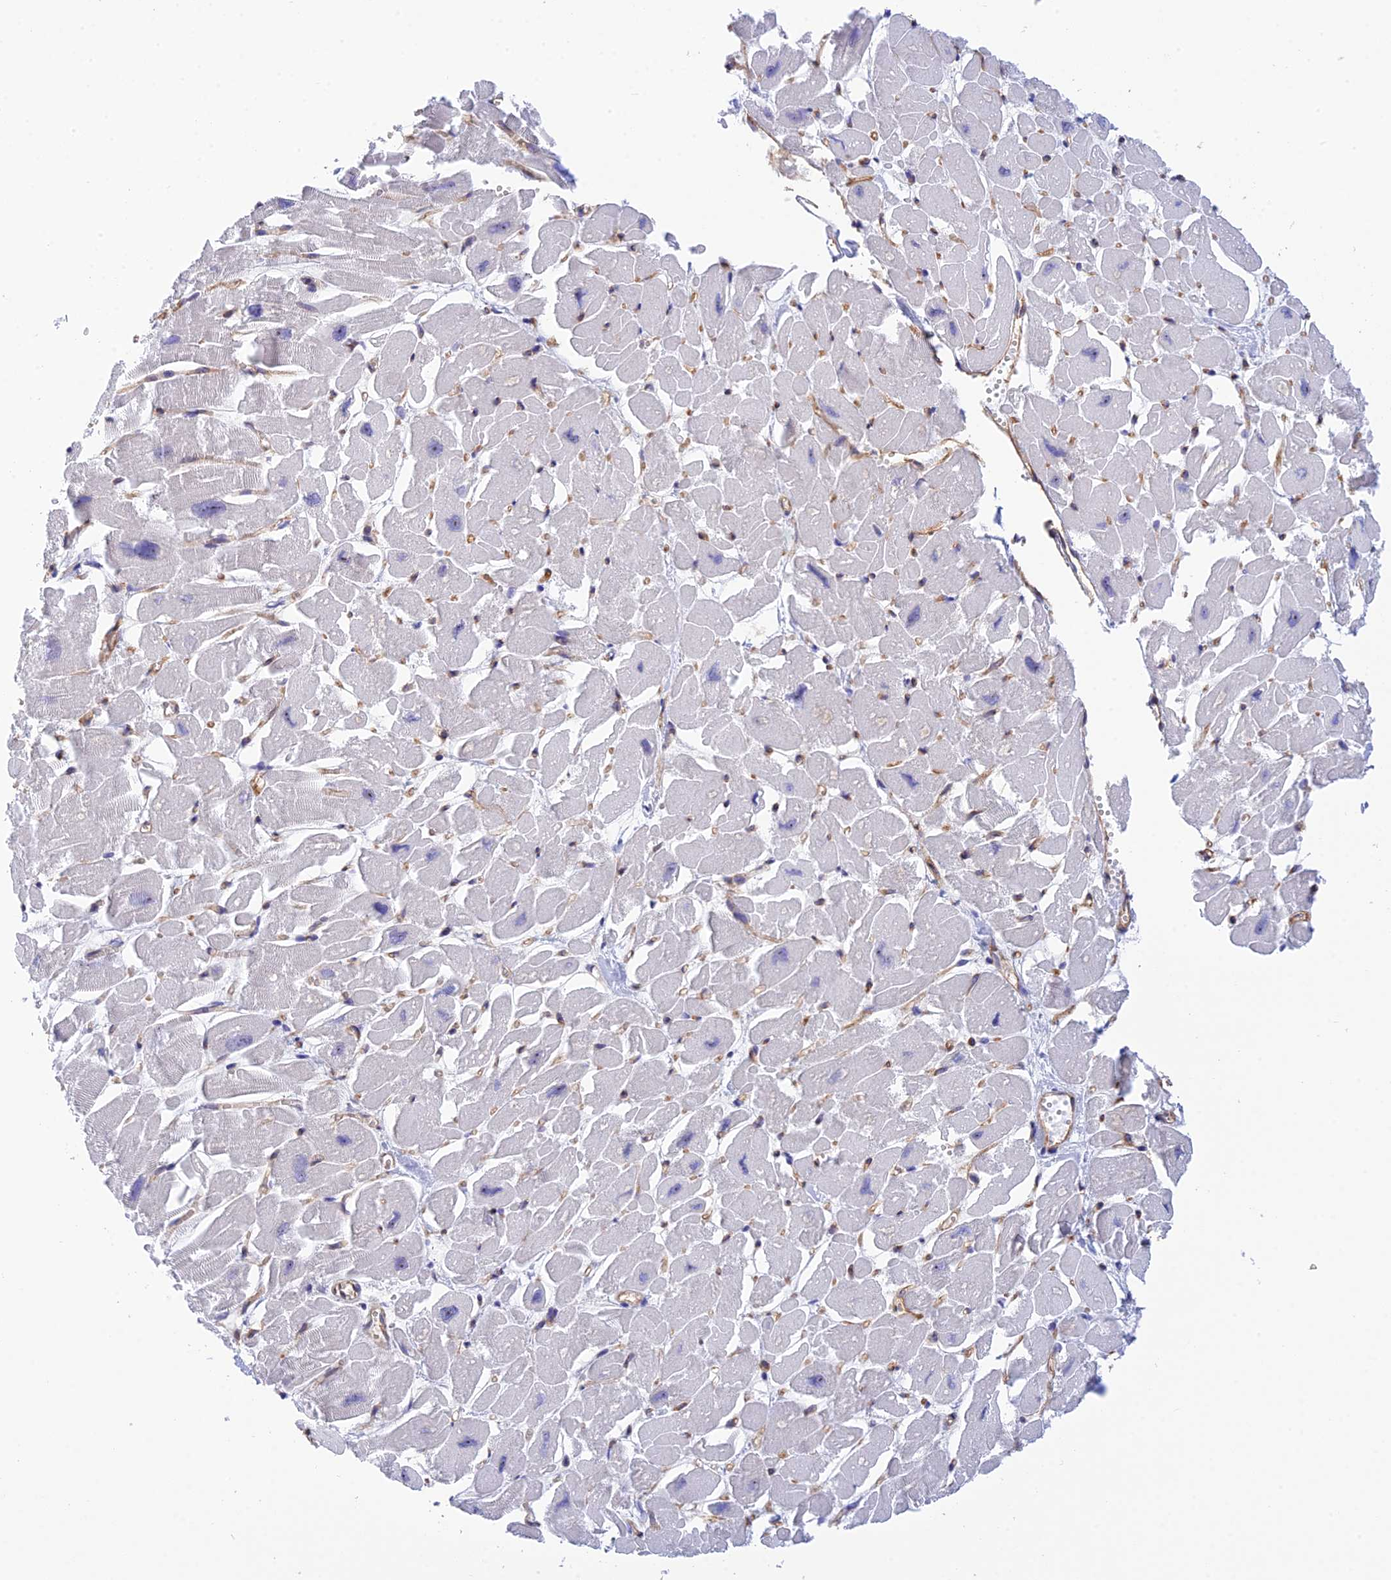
{"staining": {"intensity": "negative", "quantity": "none", "location": "none"}, "tissue": "heart muscle", "cell_type": "Cardiomyocytes", "image_type": "normal", "snomed": [{"axis": "morphology", "description": "Normal tissue, NOS"}, {"axis": "topography", "description": "Heart"}], "caption": "Immunohistochemistry (IHC) of unremarkable human heart muscle shows no staining in cardiomyocytes. (DAB (3,3'-diaminobenzidine) IHC, high magnification).", "gene": "TCEA1", "patient": {"sex": "male", "age": 54}}